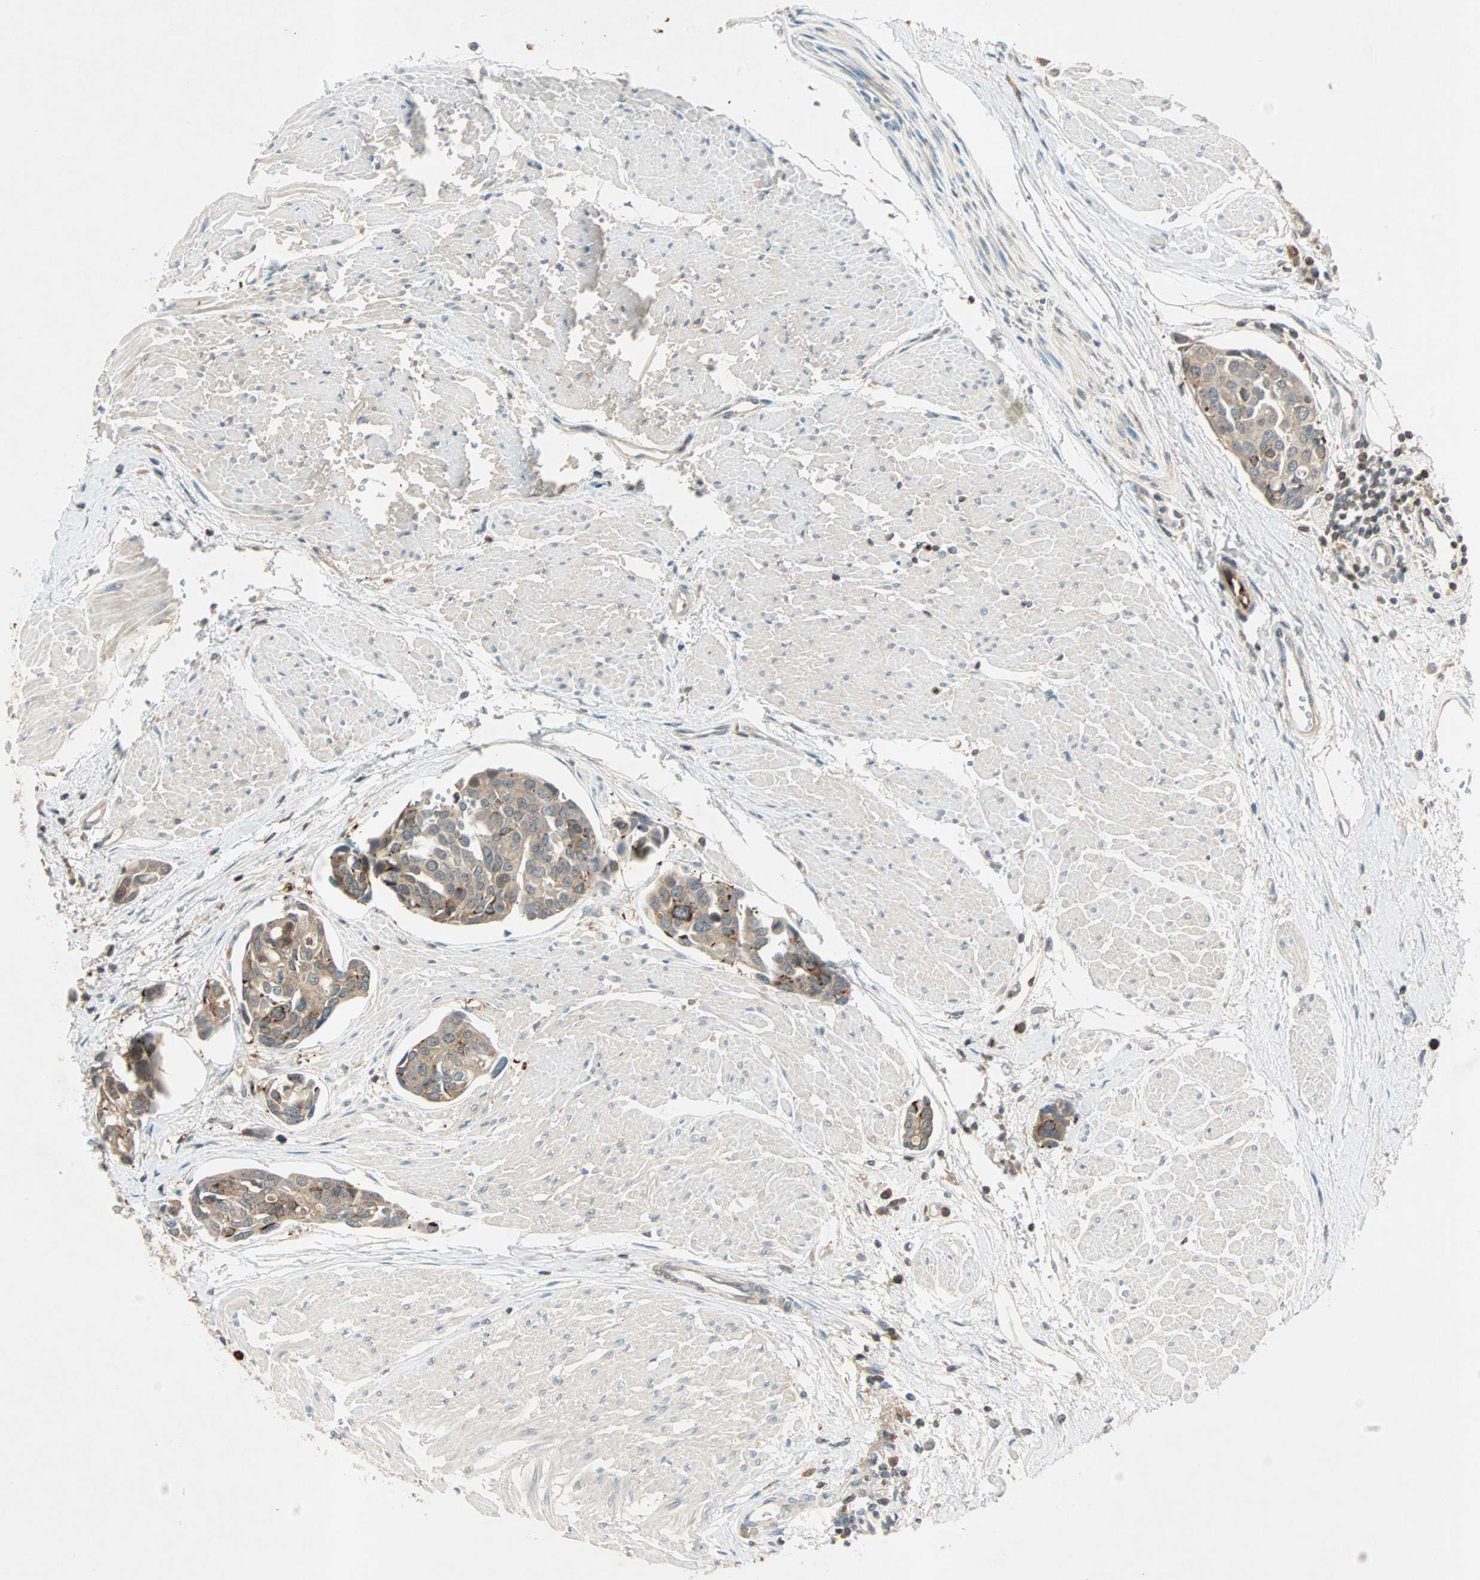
{"staining": {"intensity": "moderate", "quantity": ">75%", "location": "cytoplasmic/membranous"}, "tissue": "urothelial cancer", "cell_type": "Tumor cells", "image_type": "cancer", "snomed": [{"axis": "morphology", "description": "Urothelial carcinoma, High grade"}, {"axis": "topography", "description": "Urinary bladder"}], "caption": "IHC micrograph of urothelial cancer stained for a protein (brown), which shows medium levels of moderate cytoplasmic/membranous staining in approximately >75% of tumor cells.", "gene": "TEC", "patient": {"sex": "male", "age": 78}}